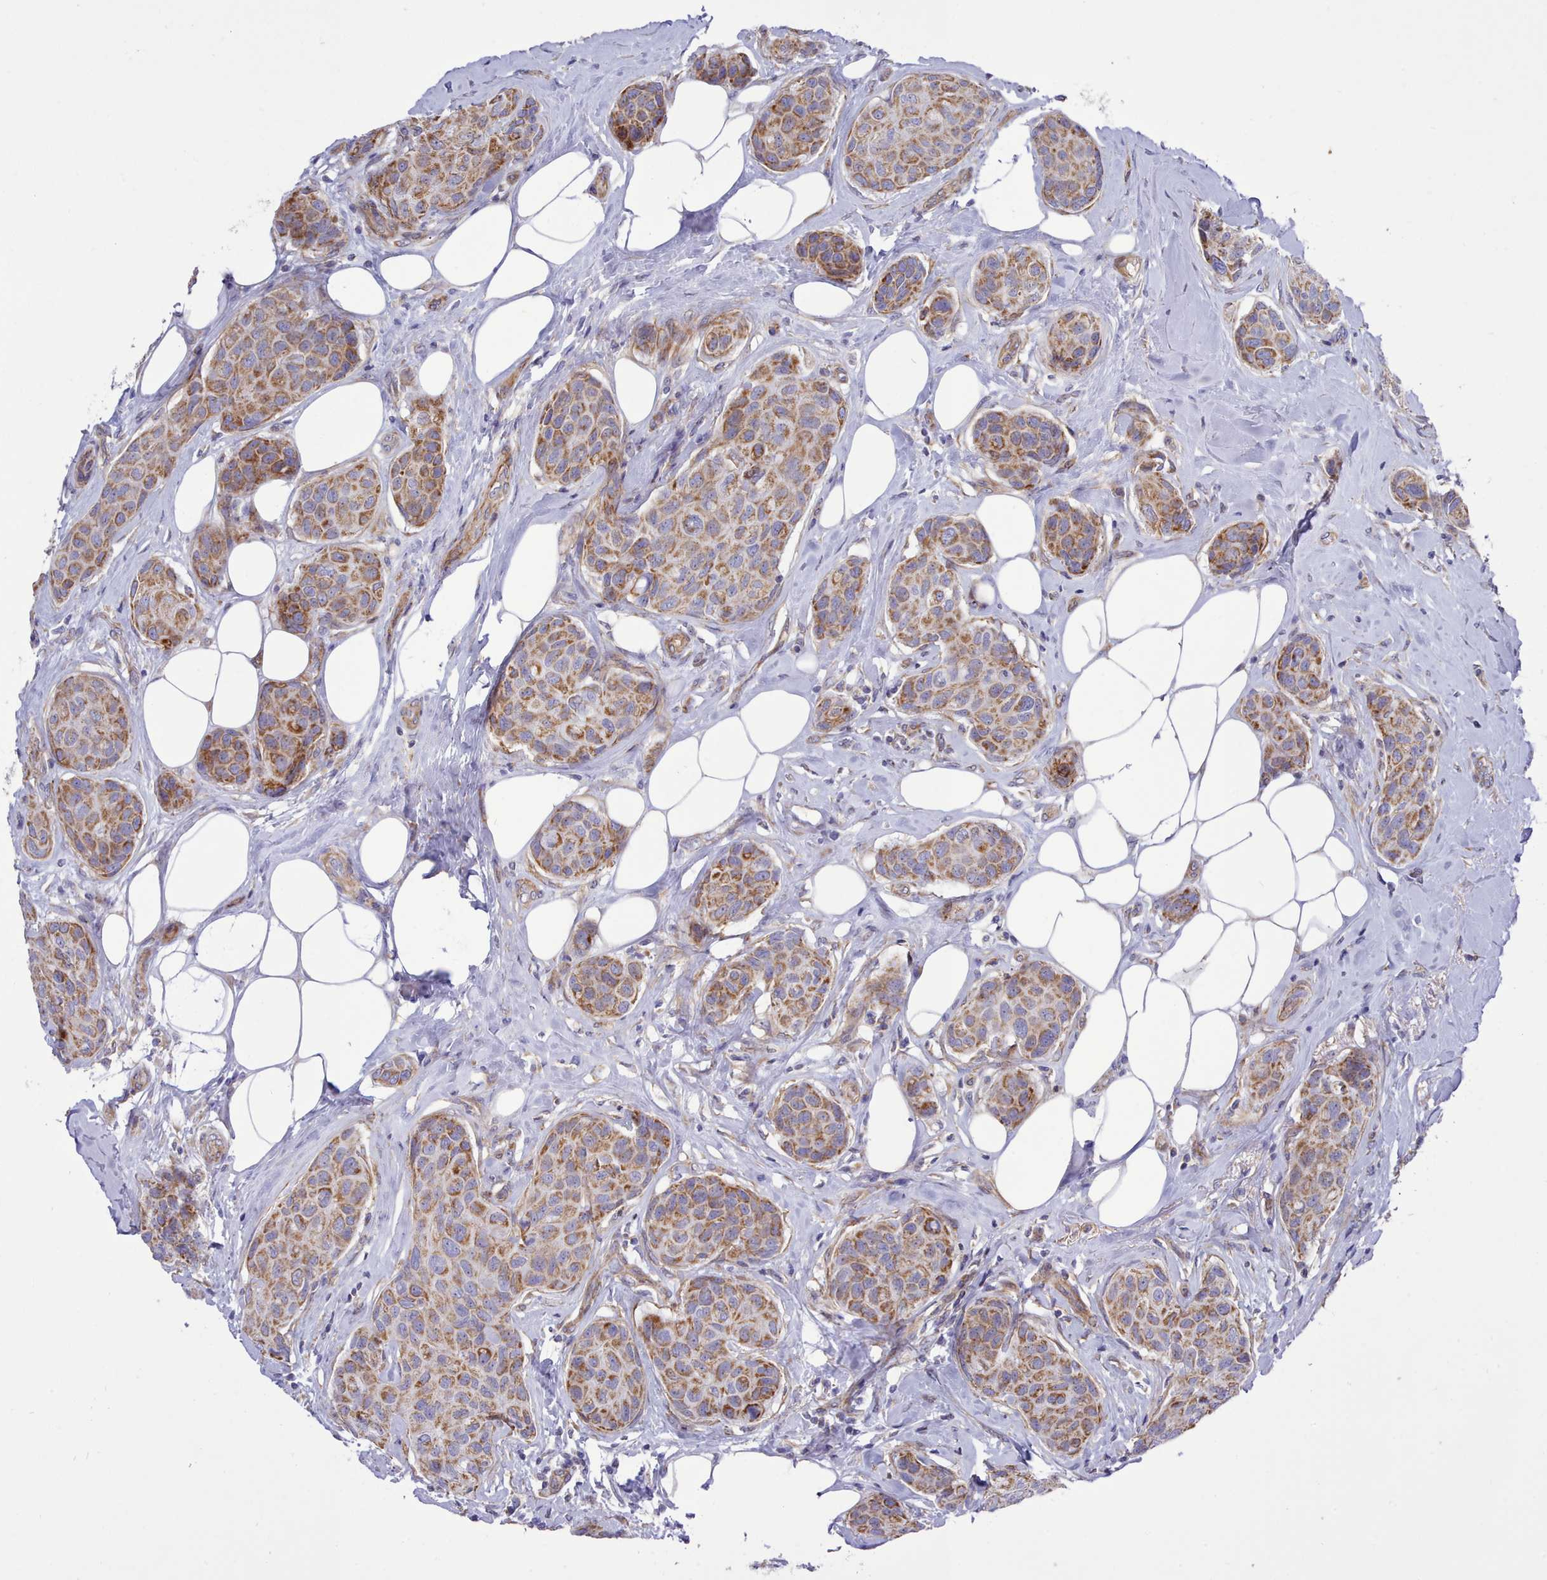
{"staining": {"intensity": "moderate", "quantity": ">75%", "location": "cytoplasmic/membranous"}, "tissue": "breast cancer", "cell_type": "Tumor cells", "image_type": "cancer", "snomed": [{"axis": "morphology", "description": "Duct carcinoma"}, {"axis": "topography", "description": "Breast"}, {"axis": "topography", "description": "Lymph node"}], "caption": "Moderate cytoplasmic/membranous positivity is appreciated in about >75% of tumor cells in infiltrating ductal carcinoma (breast).", "gene": "MRPL21", "patient": {"sex": "female", "age": 80}}